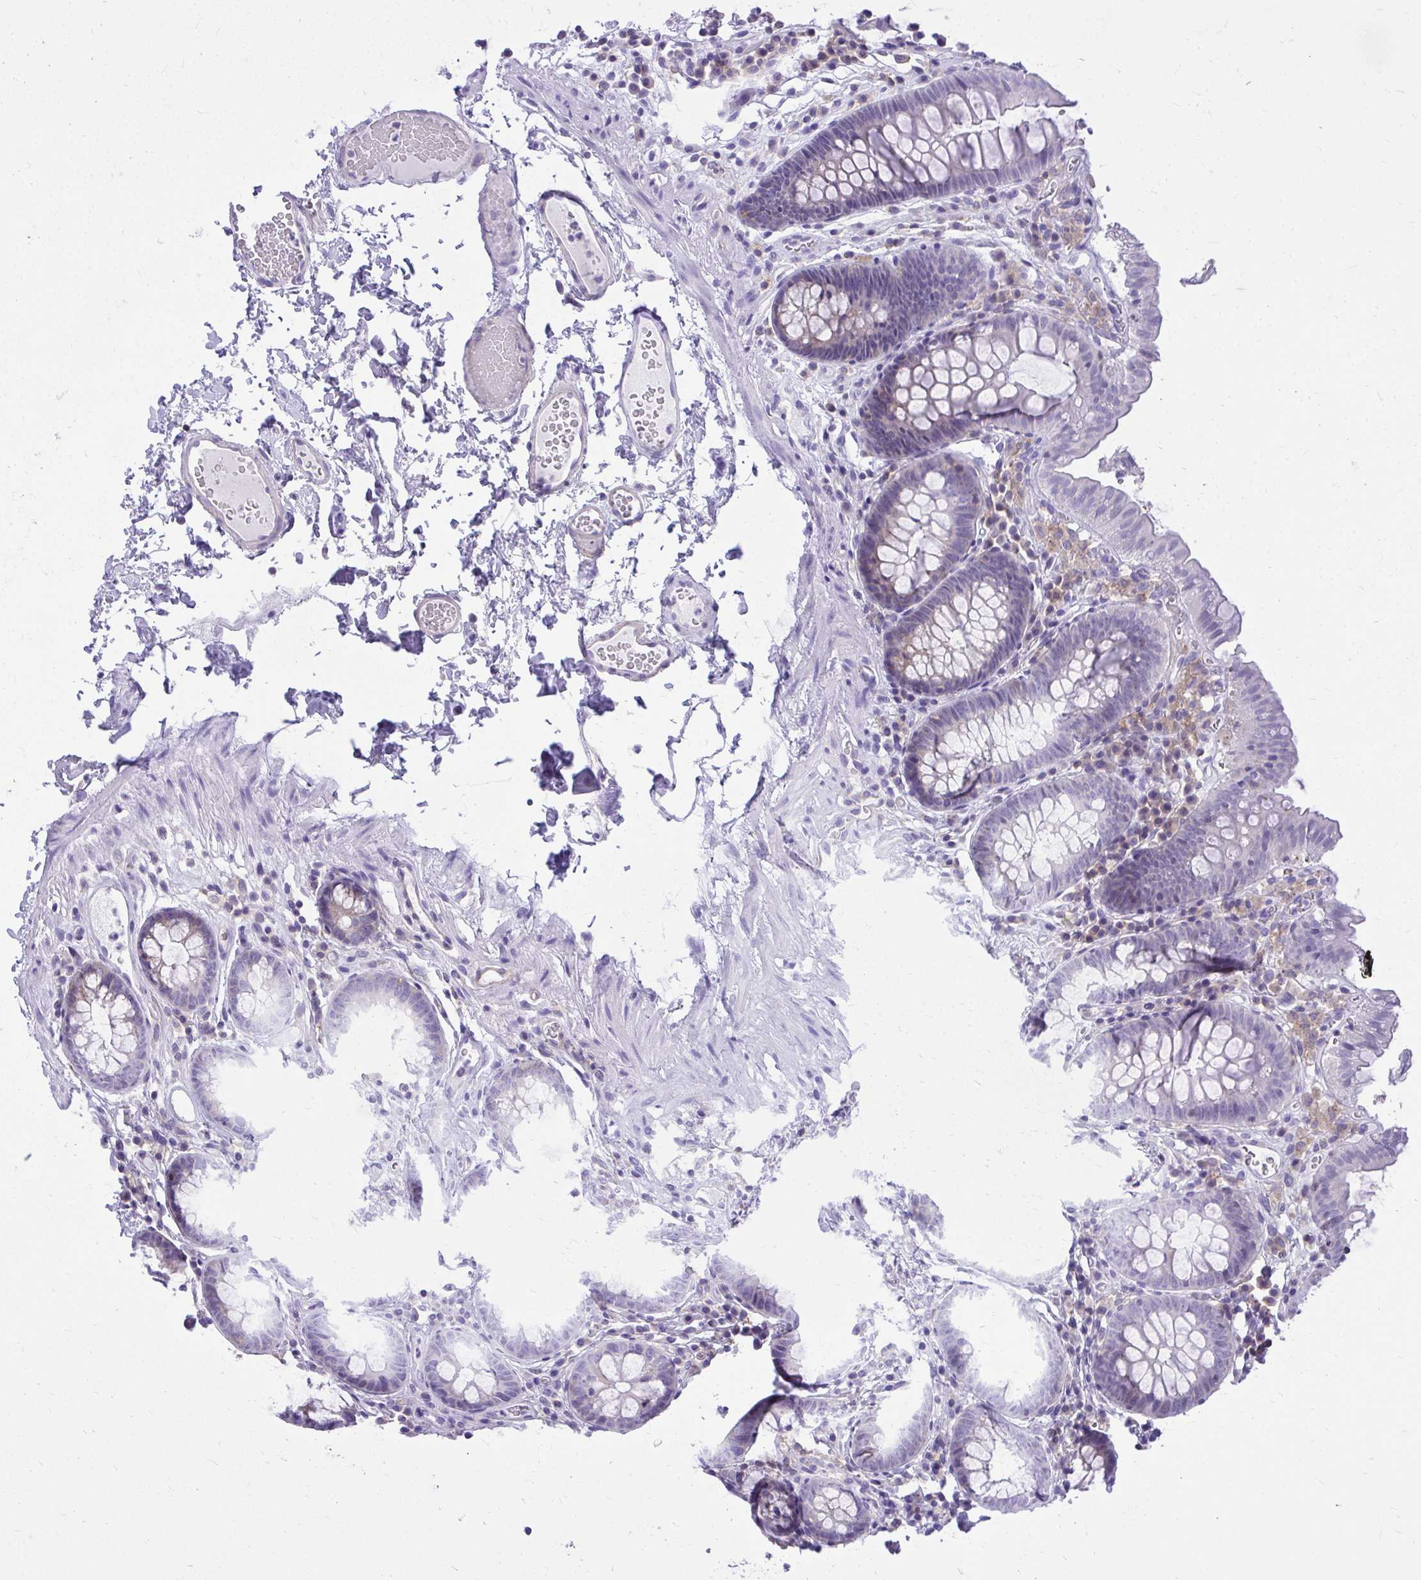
{"staining": {"intensity": "negative", "quantity": "none", "location": "none"}, "tissue": "colon", "cell_type": "Endothelial cells", "image_type": "normal", "snomed": [{"axis": "morphology", "description": "Normal tissue, NOS"}, {"axis": "topography", "description": "Colon"}, {"axis": "topography", "description": "Peripheral nerve tissue"}], "caption": "The IHC histopathology image has no significant expression in endothelial cells of colon. Brightfield microscopy of IHC stained with DAB (3,3'-diaminobenzidine) (brown) and hematoxylin (blue), captured at high magnification.", "gene": "GPRIN3", "patient": {"sex": "male", "age": 84}}